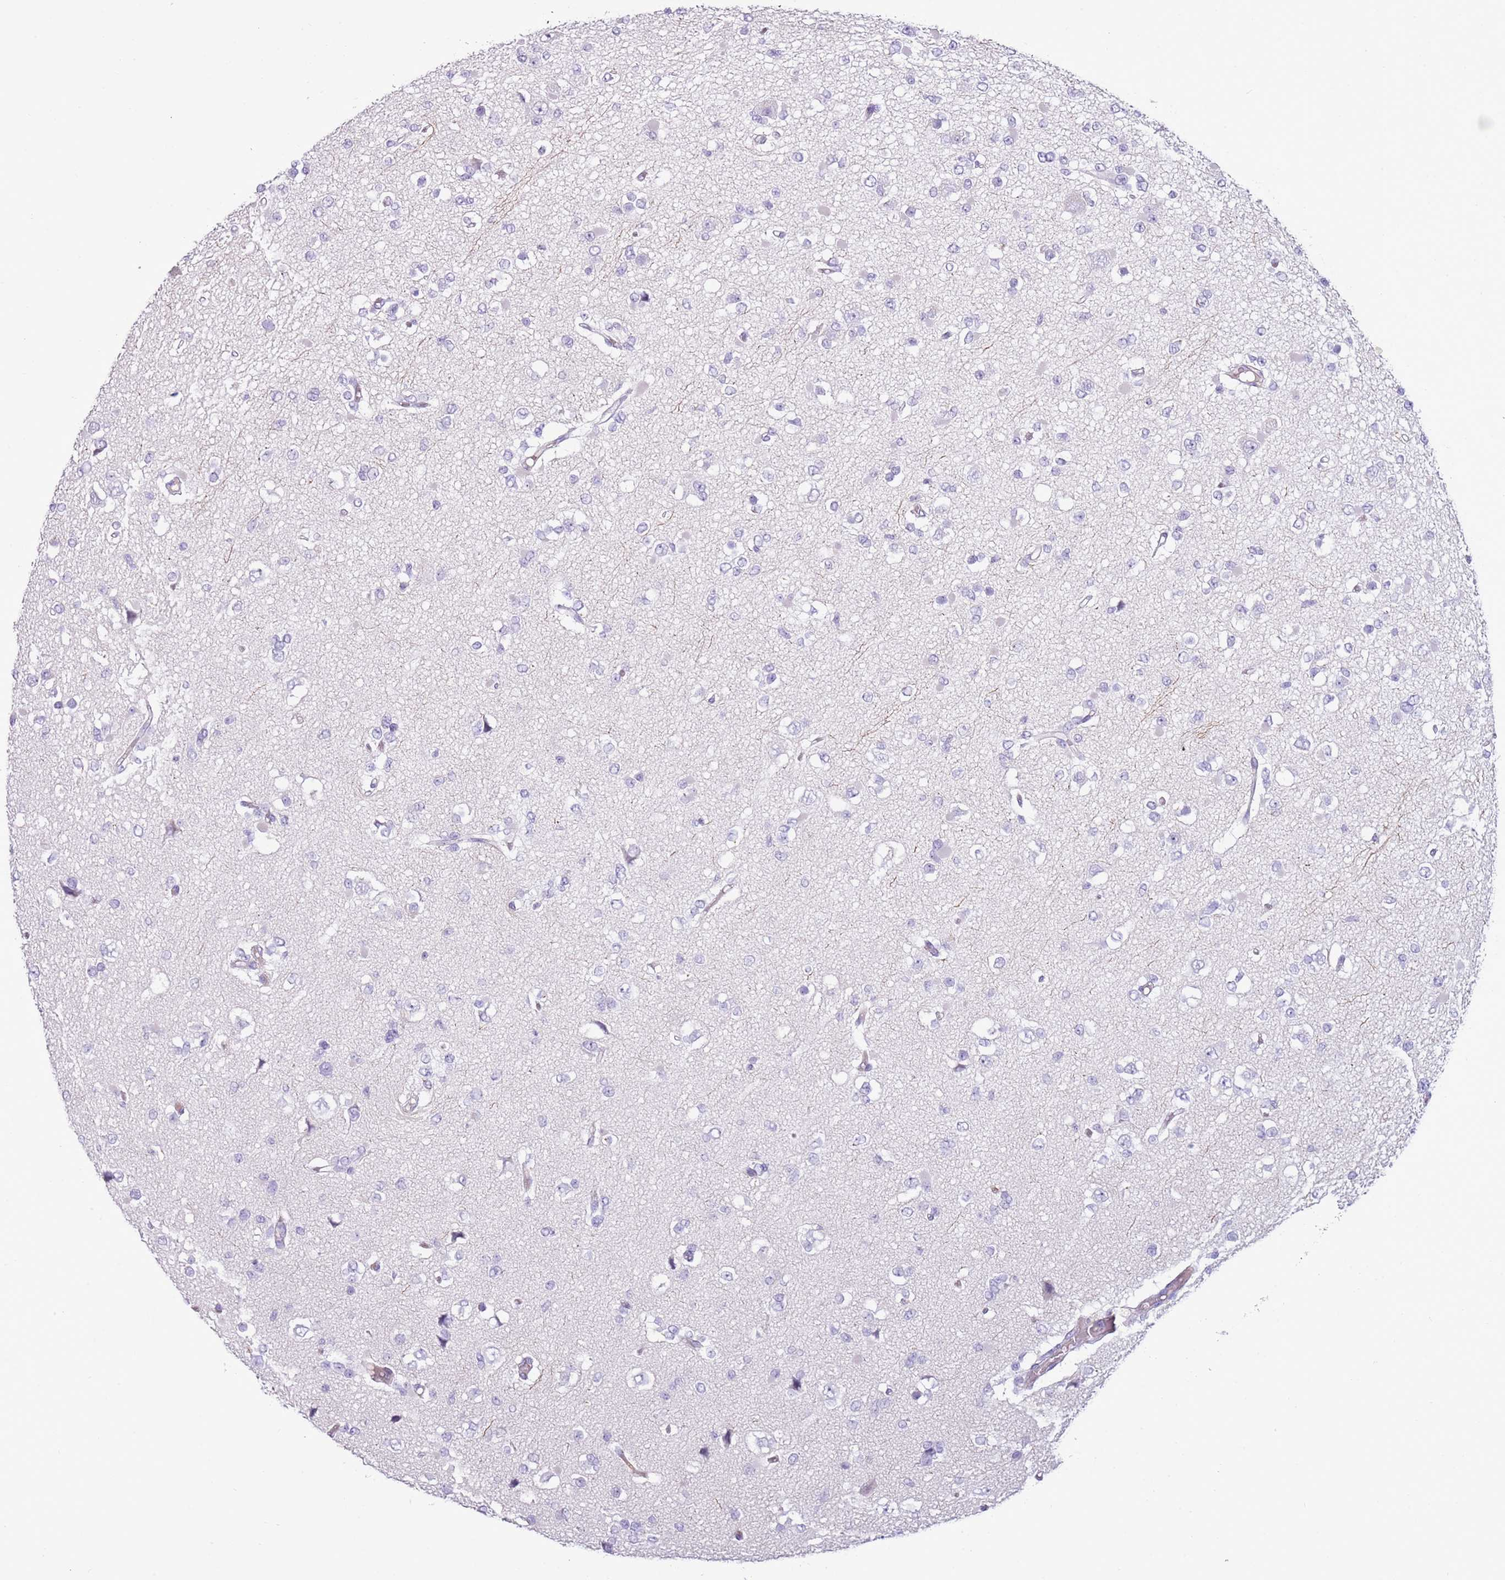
{"staining": {"intensity": "negative", "quantity": "none", "location": "none"}, "tissue": "glioma", "cell_type": "Tumor cells", "image_type": "cancer", "snomed": [{"axis": "morphology", "description": "Glioma, malignant, Low grade"}, {"axis": "topography", "description": "Brain"}], "caption": "Immunohistochemical staining of human malignant low-grade glioma exhibits no significant expression in tumor cells.", "gene": "NBPF6", "patient": {"sex": "female", "age": 22}}